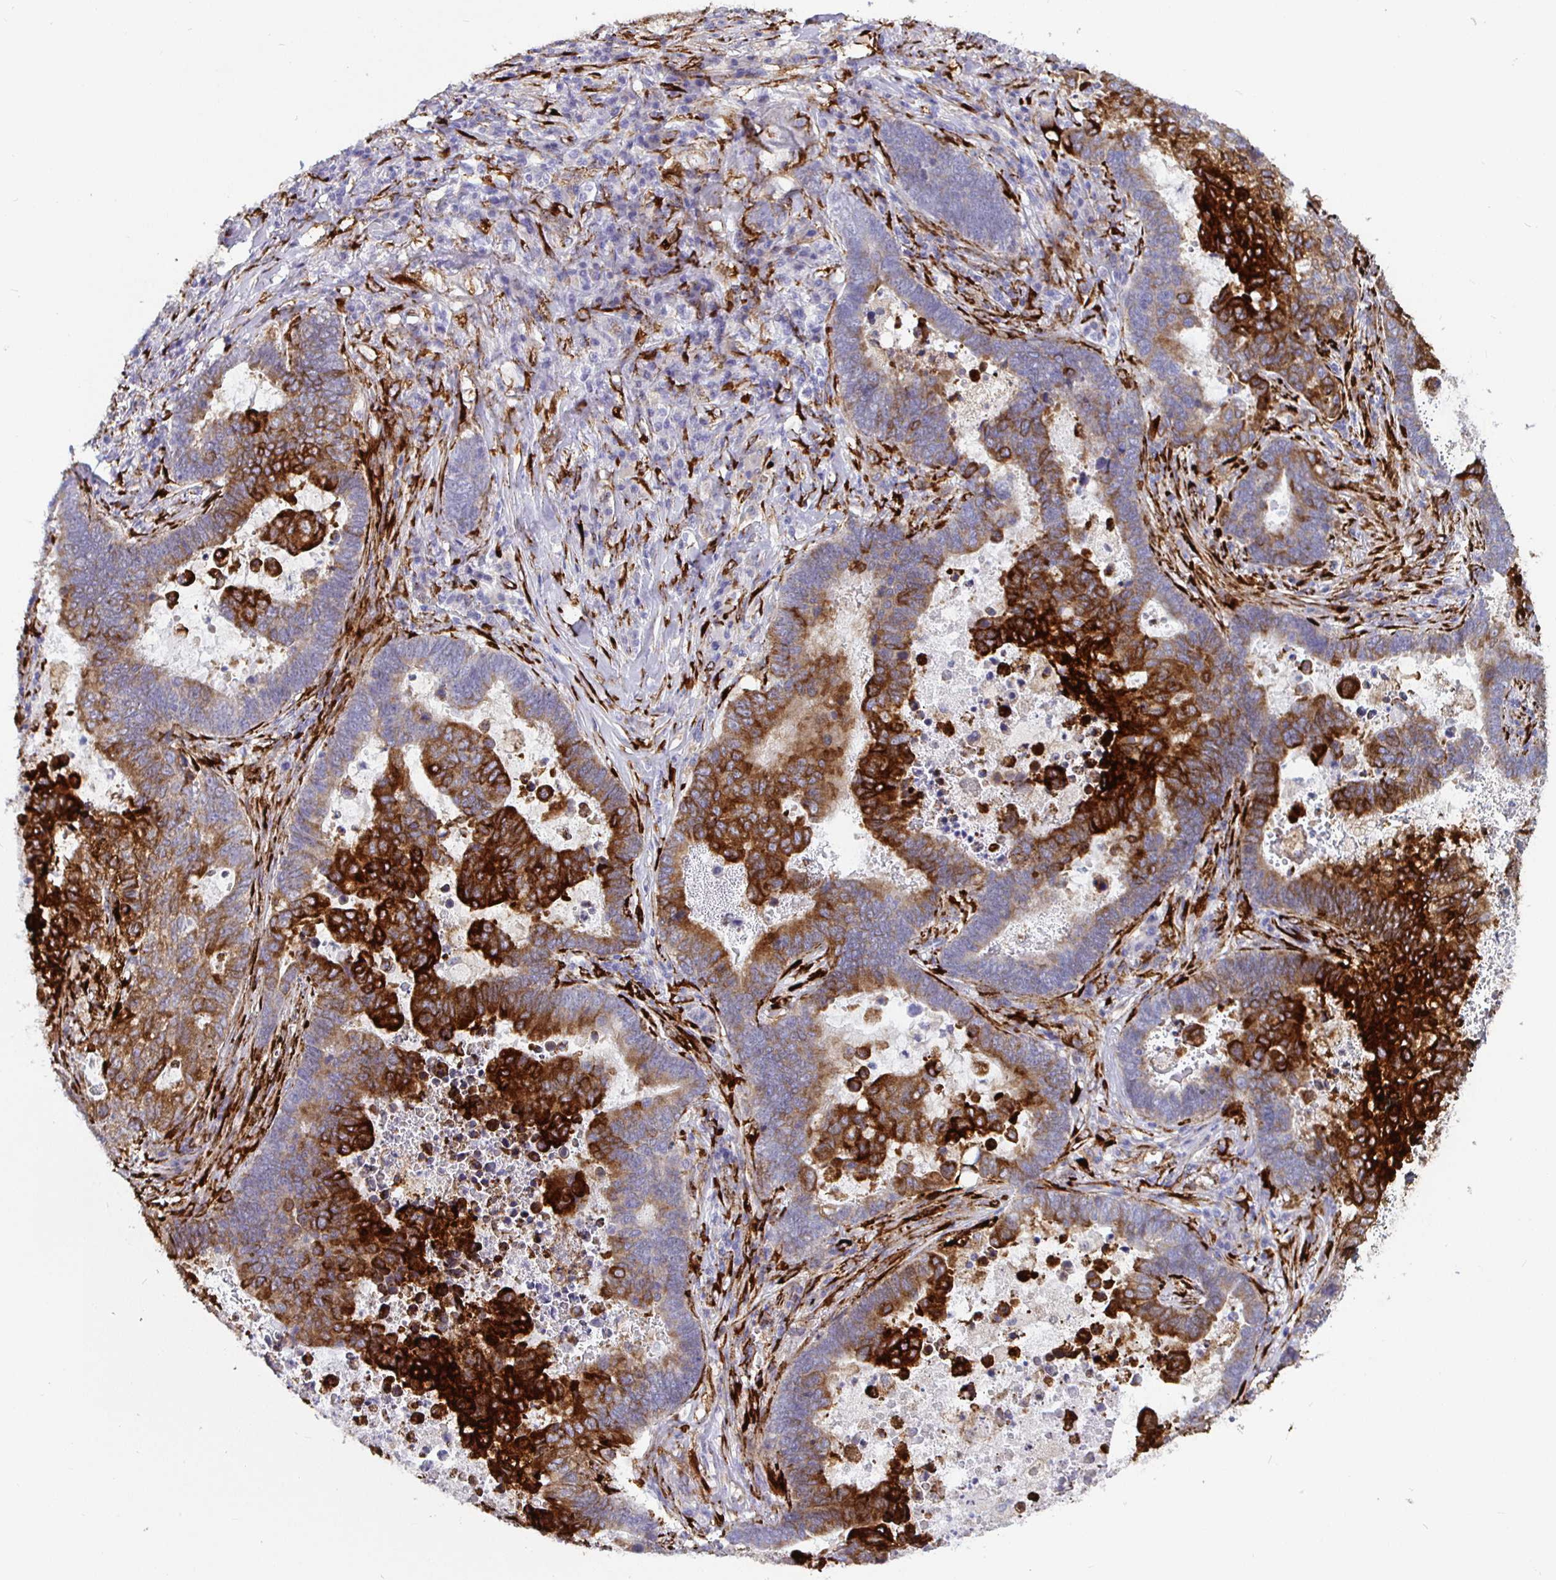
{"staining": {"intensity": "strong", "quantity": "25%-75%", "location": "cytoplasmic/membranous"}, "tissue": "lung cancer", "cell_type": "Tumor cells", "image_type": "cancer", "snomed": [{"axis": "morphology", "description": "Aneuploidy"}, {"axis": "morphology", "description": "Adenocarcinoma, NOS"}, {"axis": "morphology", "description": "Adenocarcinoma primary or metastatic"}, {"axis": "topography", "description": "Lung"}], "caption": "This is a micrograph of immunohistochemistry staining of lung cancer (adenocarcinoma), which shows strong staining in the cytoplasmic/membranous of tumor cells.", "gene": "P4HA2", "patient": {"sex": "female", "age": 75}}